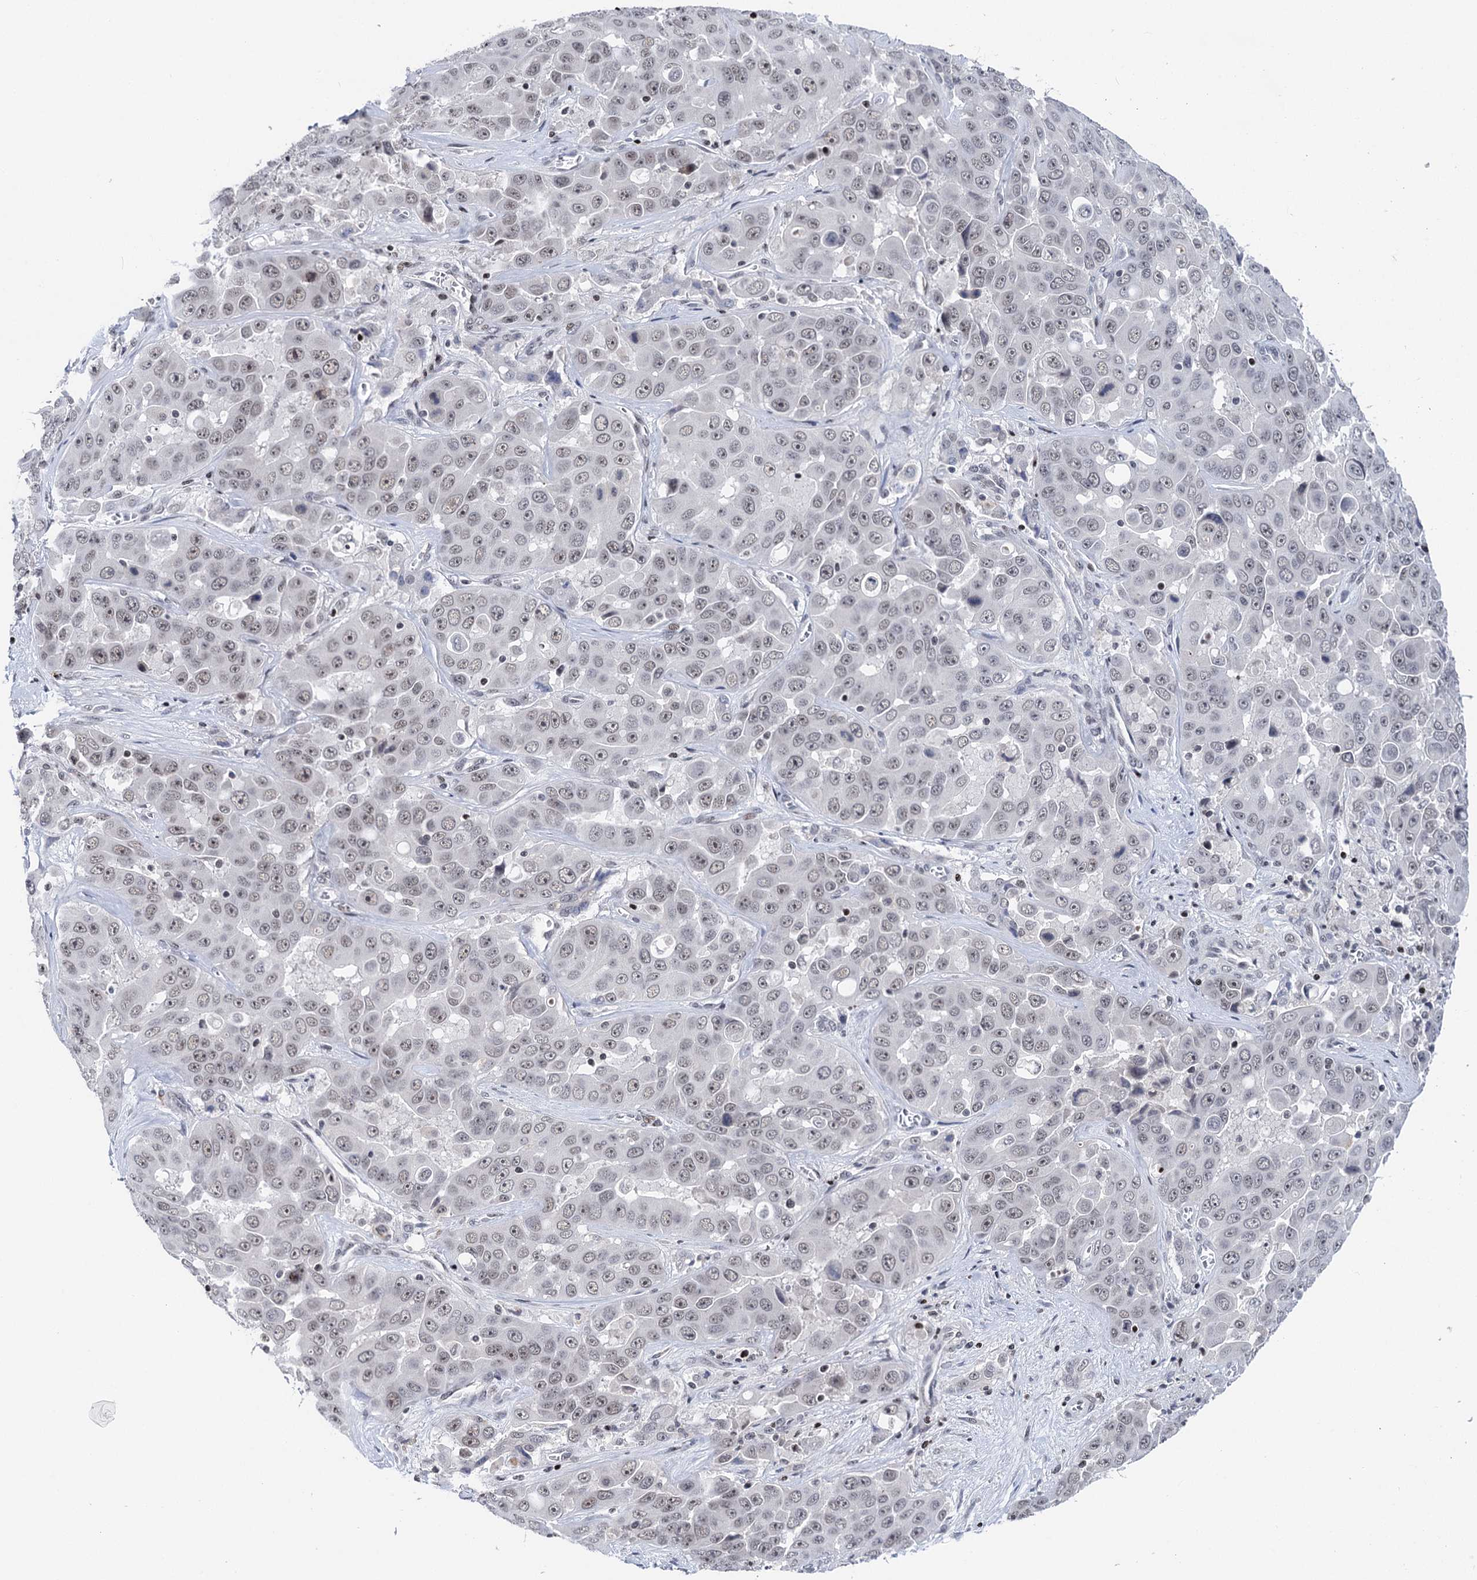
{"staining": {"intensity": "weak", "quantity": ">75%", "location": "nuclear"}, "tissue": "liver cancer", "cell_type": "Tumor cells", "image_type": "cancer", "snomed": [{"axis": "morphology", "description": "Cholangiocarcinoma"}, {"axis": "topography", "description": "Liver"}], "caption": "Immunohistochemistry (IHC) micrograph of neoplastic tissue: liver cancer (cholangiocarcinoma) stained using immunohistochemistry shows low levels of weak protein expression localized specifically in the nuclear of tumor cells, appearing as a nuclear brown color.", "gene": "ZCCHC10", "patient": {"sex": "female", "age": 52}}